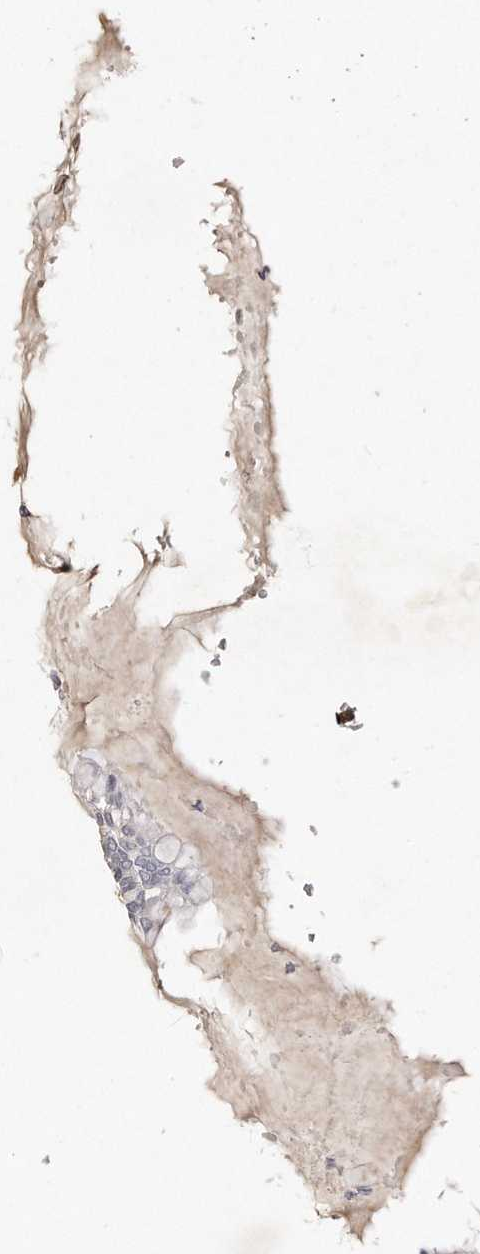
{"staining": {"intensity": "negative", "quantity": "none", "location": "none"}, "tissue": "stomach", "cell_type": "Glandular cells", "image_type": "normal", "snomed": [{"axis": "morphology", "description": "Normal tissue, NOS"}, {"axis": "topography", "description": "Stomach"}, {"axis": "topography", "description": "Stomach, lower"}], "caption": "Immunohistochemical staining of normal stomach shows no significant staining in glandular cells.", "gene": "LMOD1", "patient": {"sex": "female", "age": 56}}